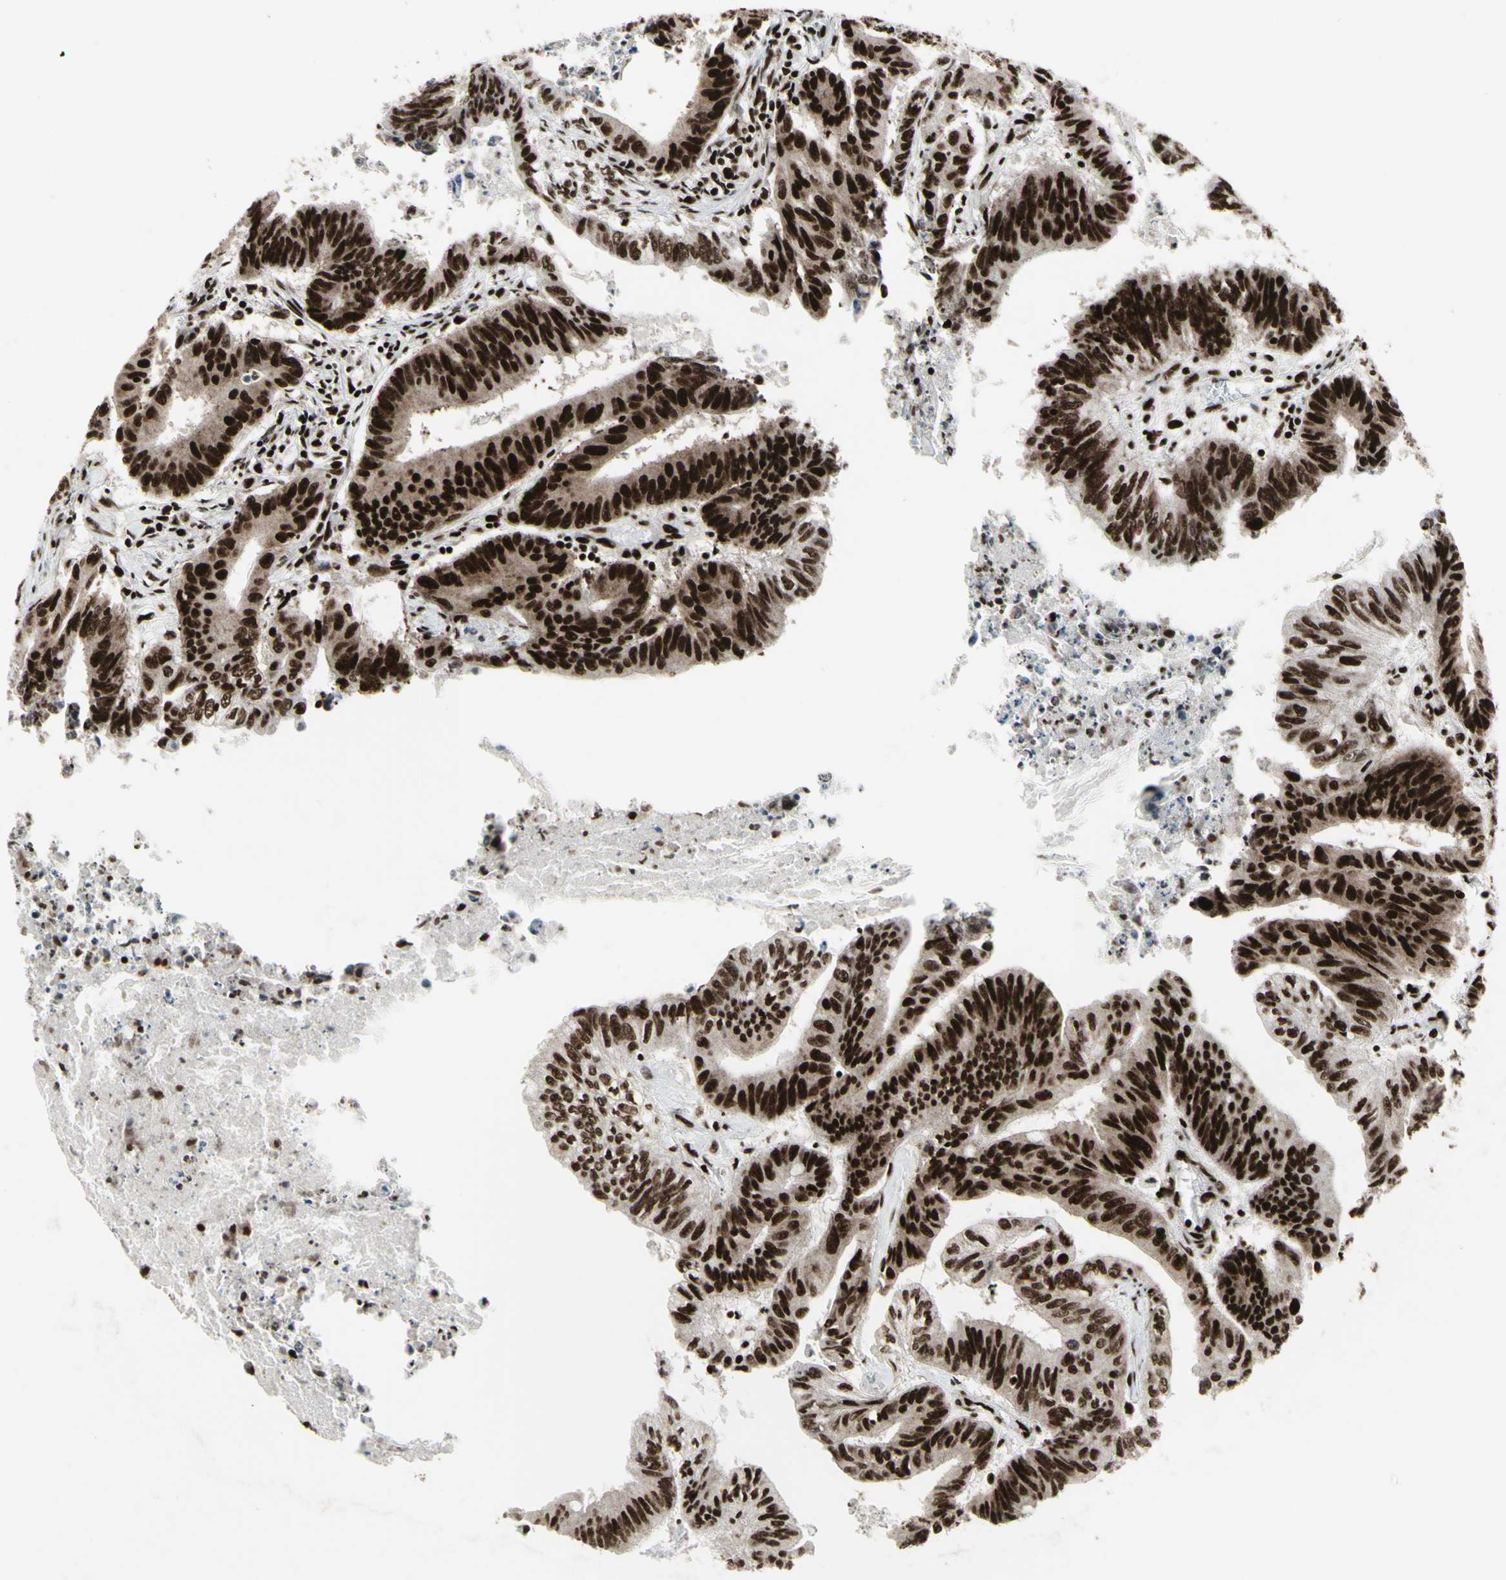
{"staining": {"intensity": "strong", "quantity": ">75%", "location": "nuclear"}, "tissue": "colorectal cancer", "cell_type": "Tumor cells", "image_type": "cancer", "snomed": [{"axis": "morphology", "description": "Adenocarcinoma, NOS"}, {"axis": "topography", "description": "Colon"}], "caption": "IHC of human colorectal cancer (adenocarcinoma) displays high levels of strong nuclear positivity in about >75% of tumor cells.", "gene": "U2AF2", "patient": {"sex": "male", "age": 45}}